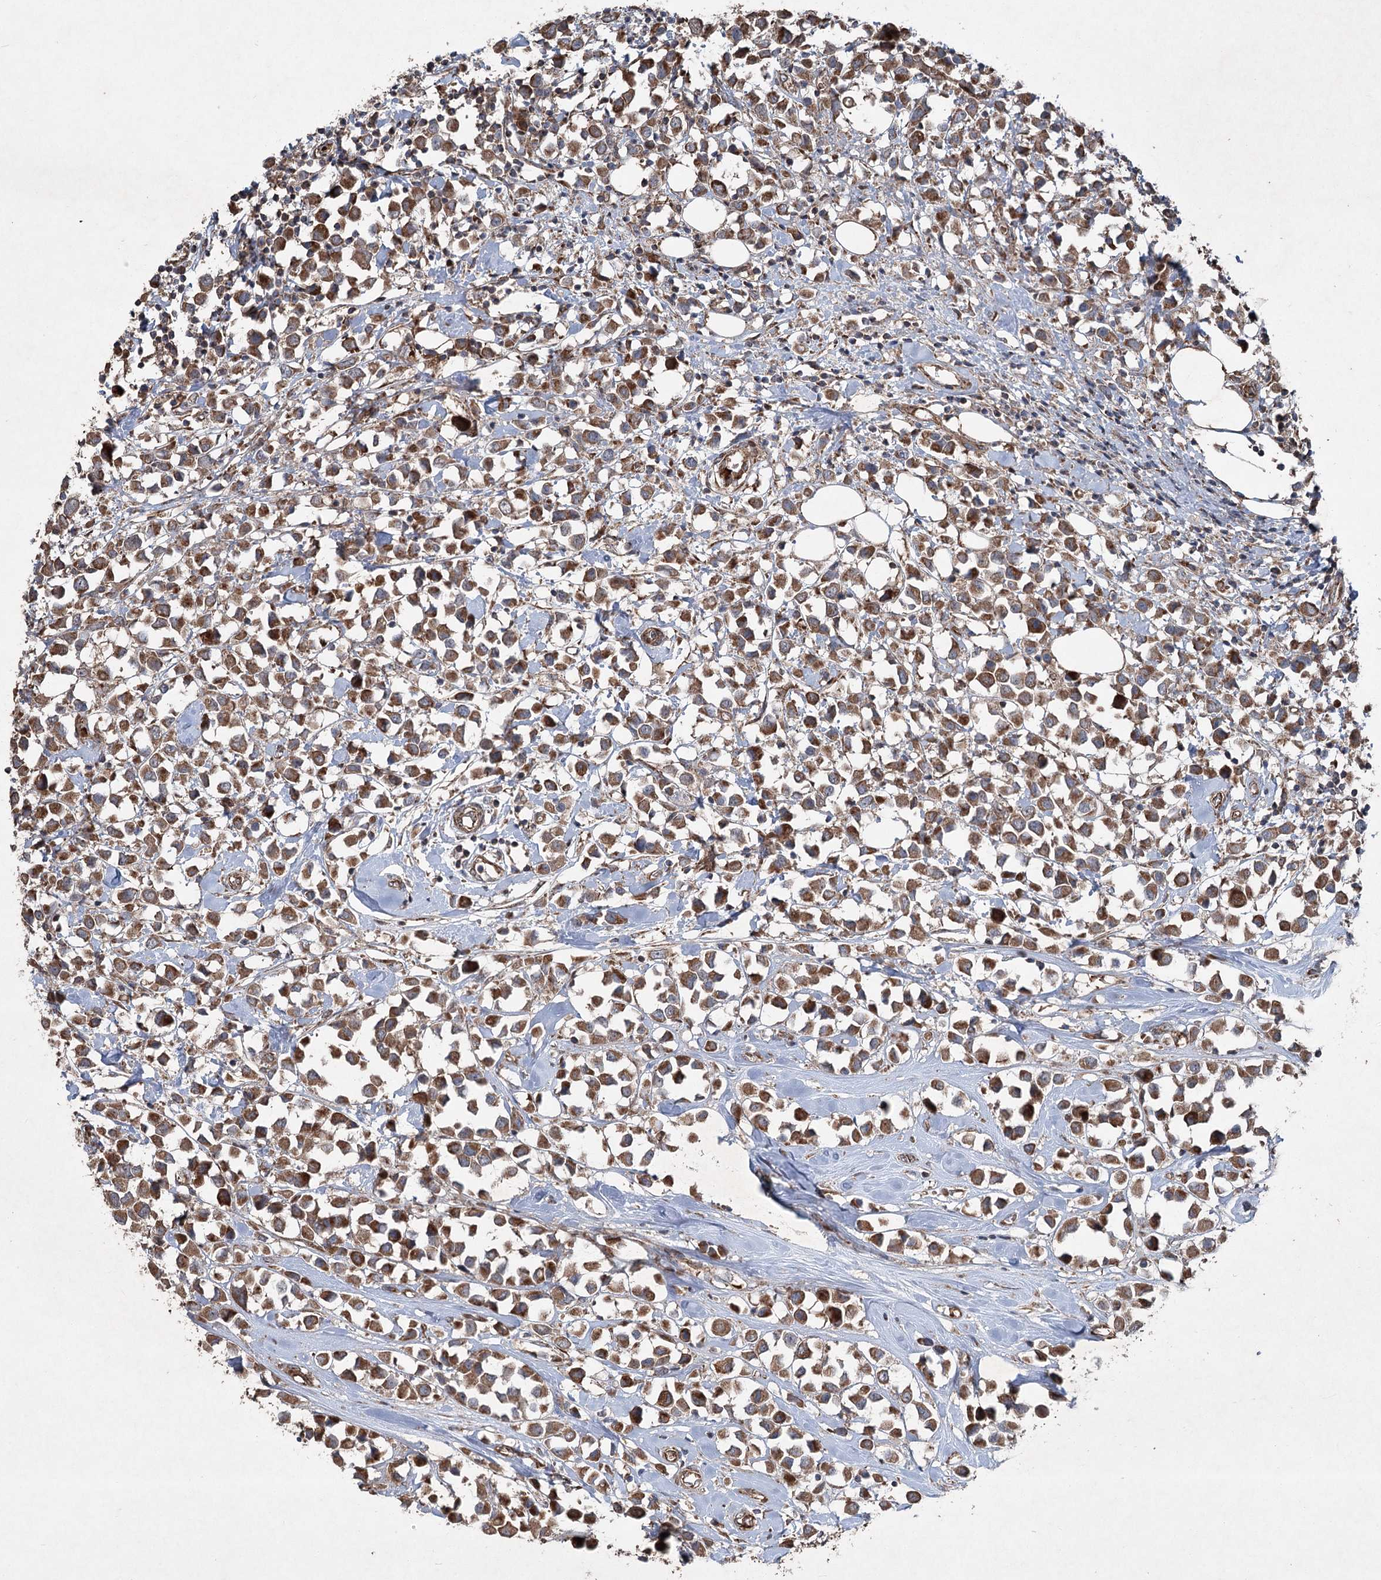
{"staining": {"intensity": "moderate", "quantity": ">75%", "location": "cytoplasmic/membranous"}, "tissue": "breast cancer", "cell_type": "Tumor cells", "image_type": "cancer", "snomed": [{"axis": "morphology", "description": "Duct carcinoma"}, {"axis": "topography", "description": "Breast"}], "caption": "Brown immunohistochemical staining in human breast cancer (invasive ductal carcinoma) reveals moderate cytoplasmic/membranous staining in approximately >75% of tumor cells.", "gene": "SERINC5", "patient": {"sex": "female", "age": 61}}